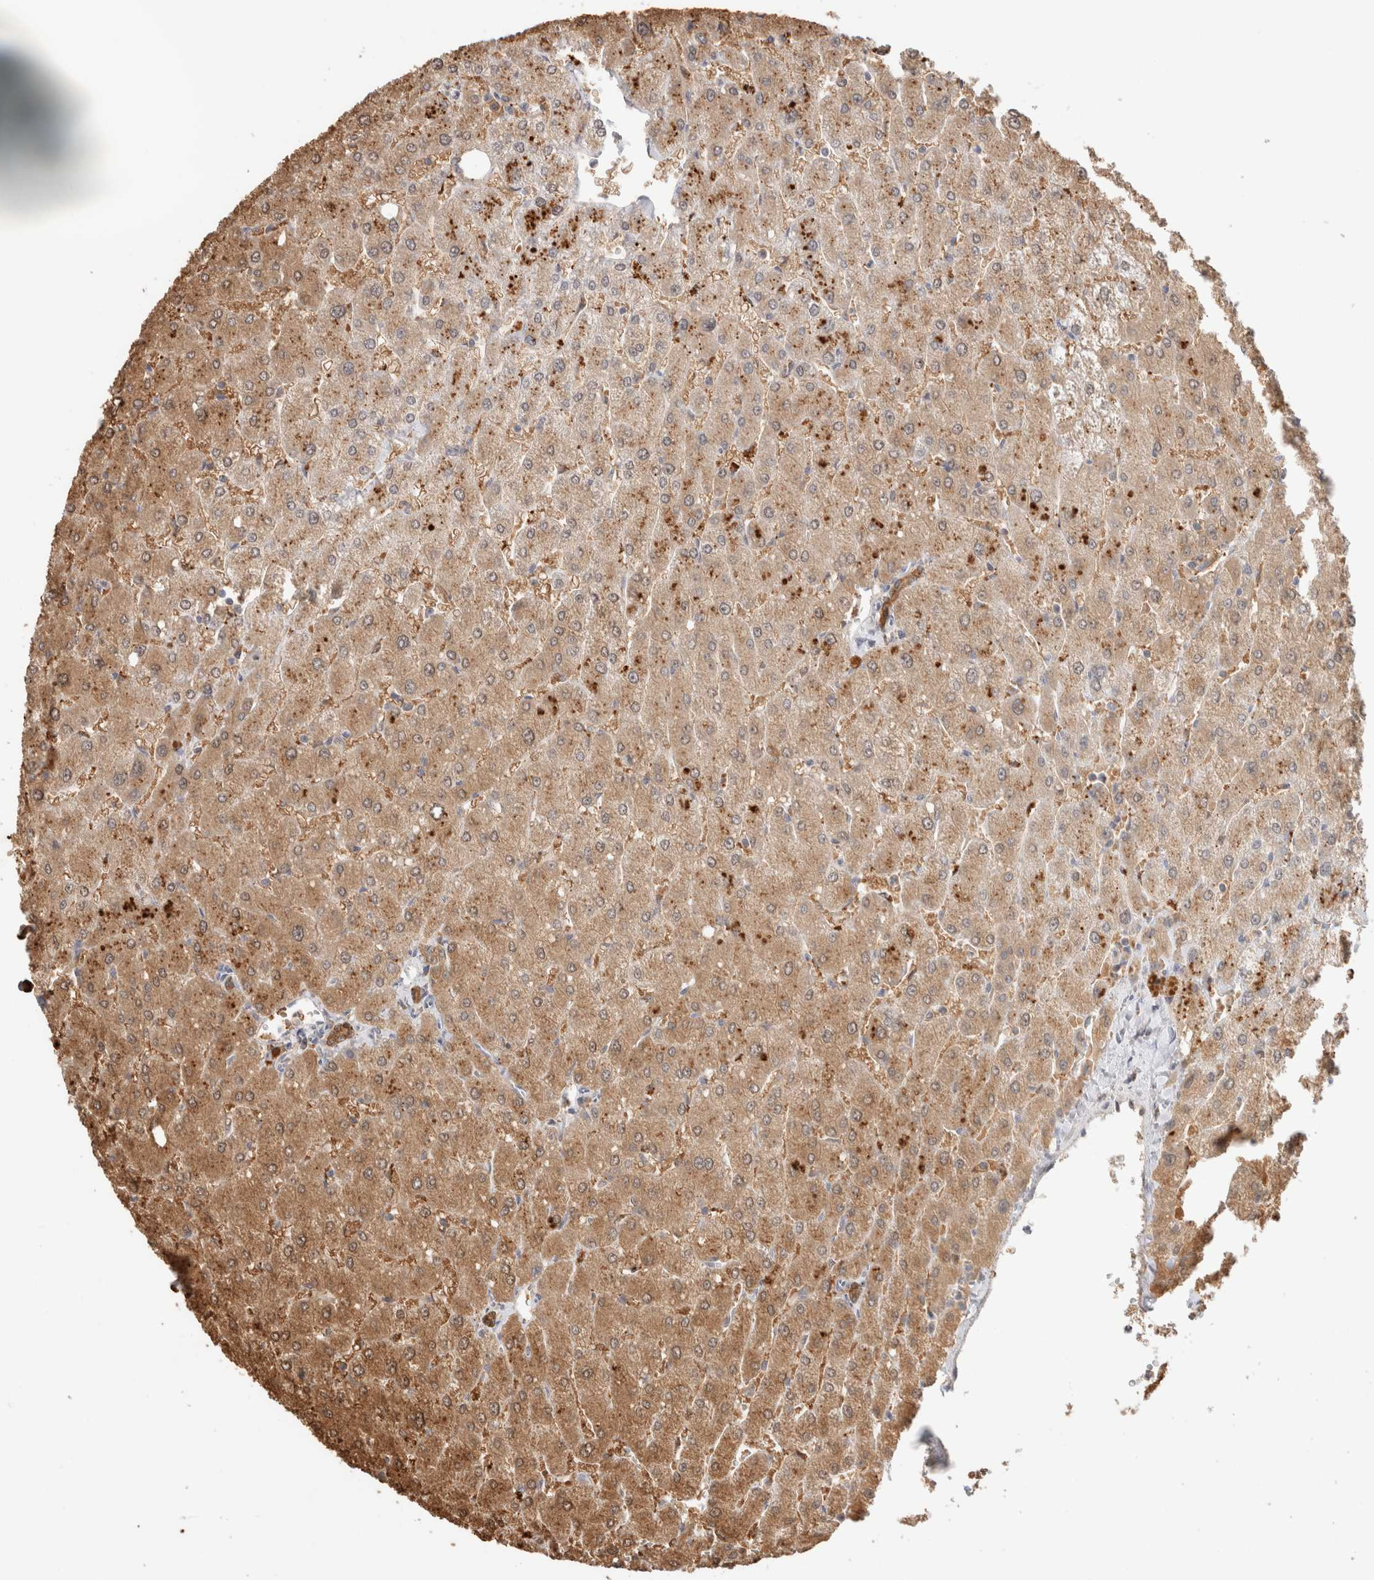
{"staining": {"intensity": "moderate", "quantity": ">75%", "location": "cytoplasmic/membranous"}, "tissue": "liver", "cell_type": "Cholangiocytes", "image_type": "normal", "snomed": [{"axis": "morphology", "description": "Normal tissue, NOS"}, {"axis": "topography", "description": "Liver"}], "caption": "Immunohistochemistry image of unremarkable liver: liver stained using immunohistochemistry reveals medium levels of moderate protein expression localized specifically in the cytoplasmic/membranous of cholangiocytes, appearing as a cytoplasmic/membranous brown color.", "gene": "CA13", "patient": {"sex": "male", "age": 55}}